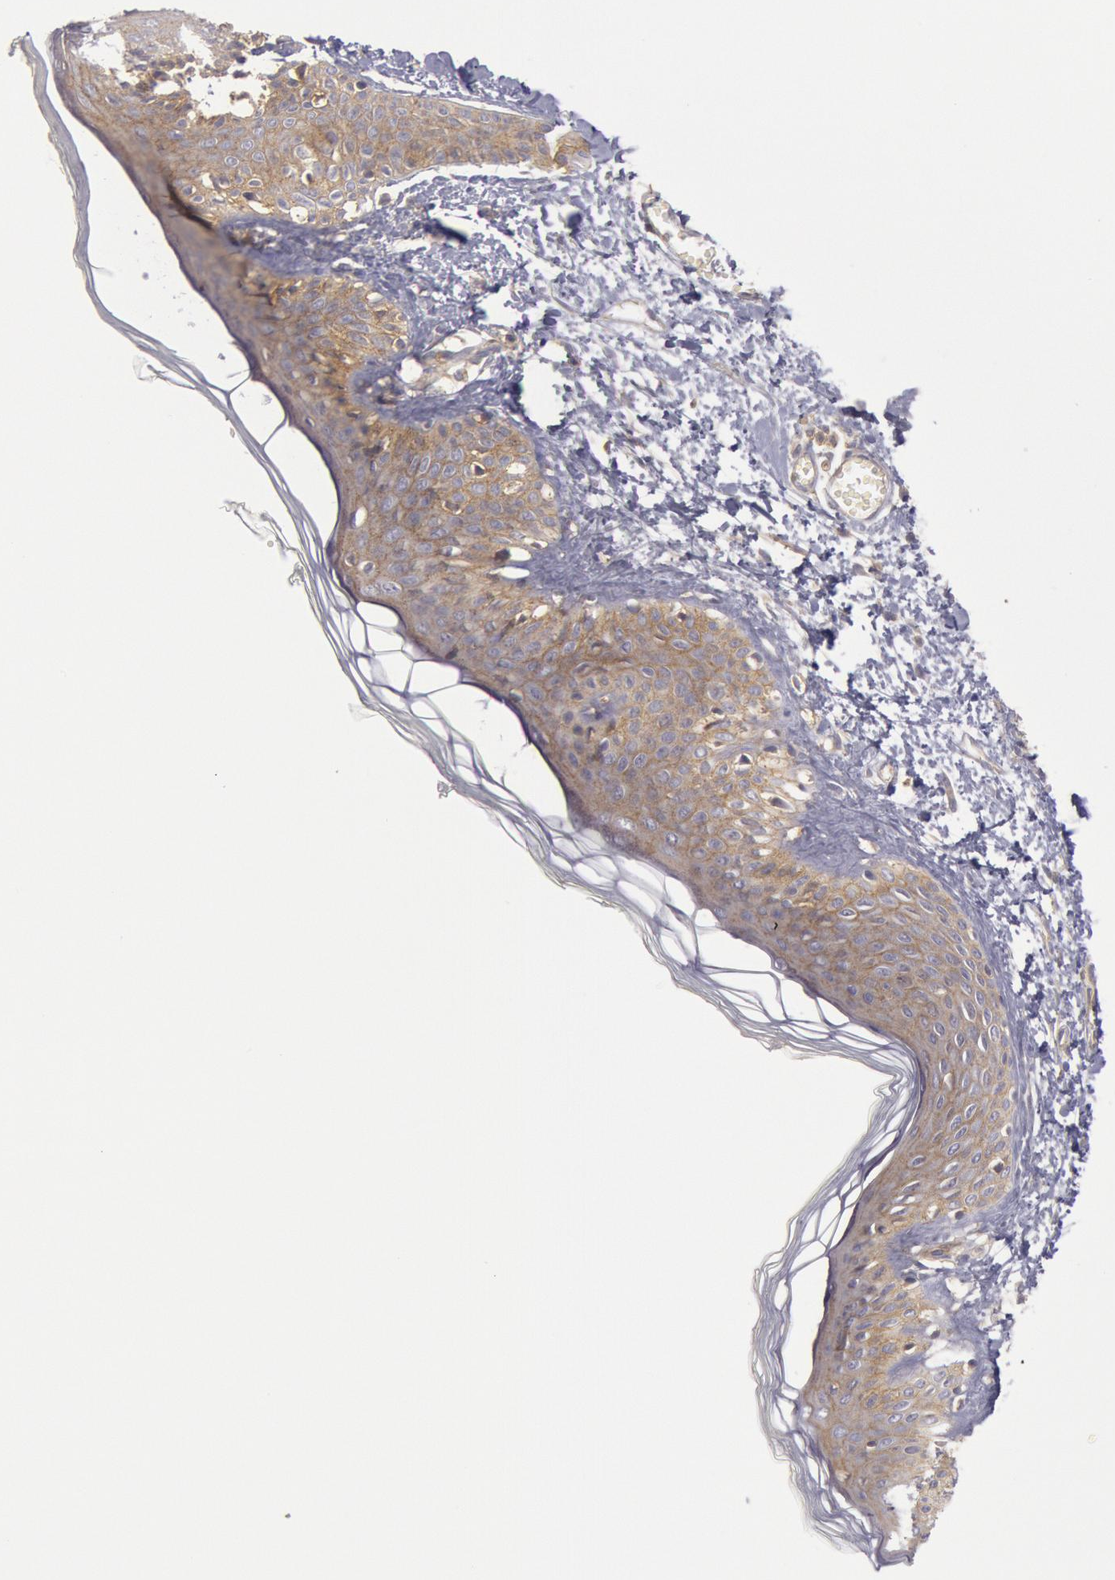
{"staining": {"intensity": "moderate", "quantity": ">75%", "location": "cytoplasmic/membranous"}, "tissue": "skin", "cell_type": "Fibroblasts", "image_type": "normal", "snomed": [{"axis": "morphology", "description": "Normal tissue, NOS"}, {"axis": "morphology", "description": "Sarcoma, NOS"}, {"axis": "topography", "description": "Skin"}, {"axis": "topography", "description": "Soft tissue"}], "caption": "An IHC image of normal tissue is shown. Protein staining in brown labels moderate cytoplasmic/membranous positivity in skin within fibroblasts. (Stains: DAB in brown, nuclei in blue, Microscopy: brightfield microscopy at high magnification).", "gene": "STX4", "patient": {"sex": "female", "age": 51}}